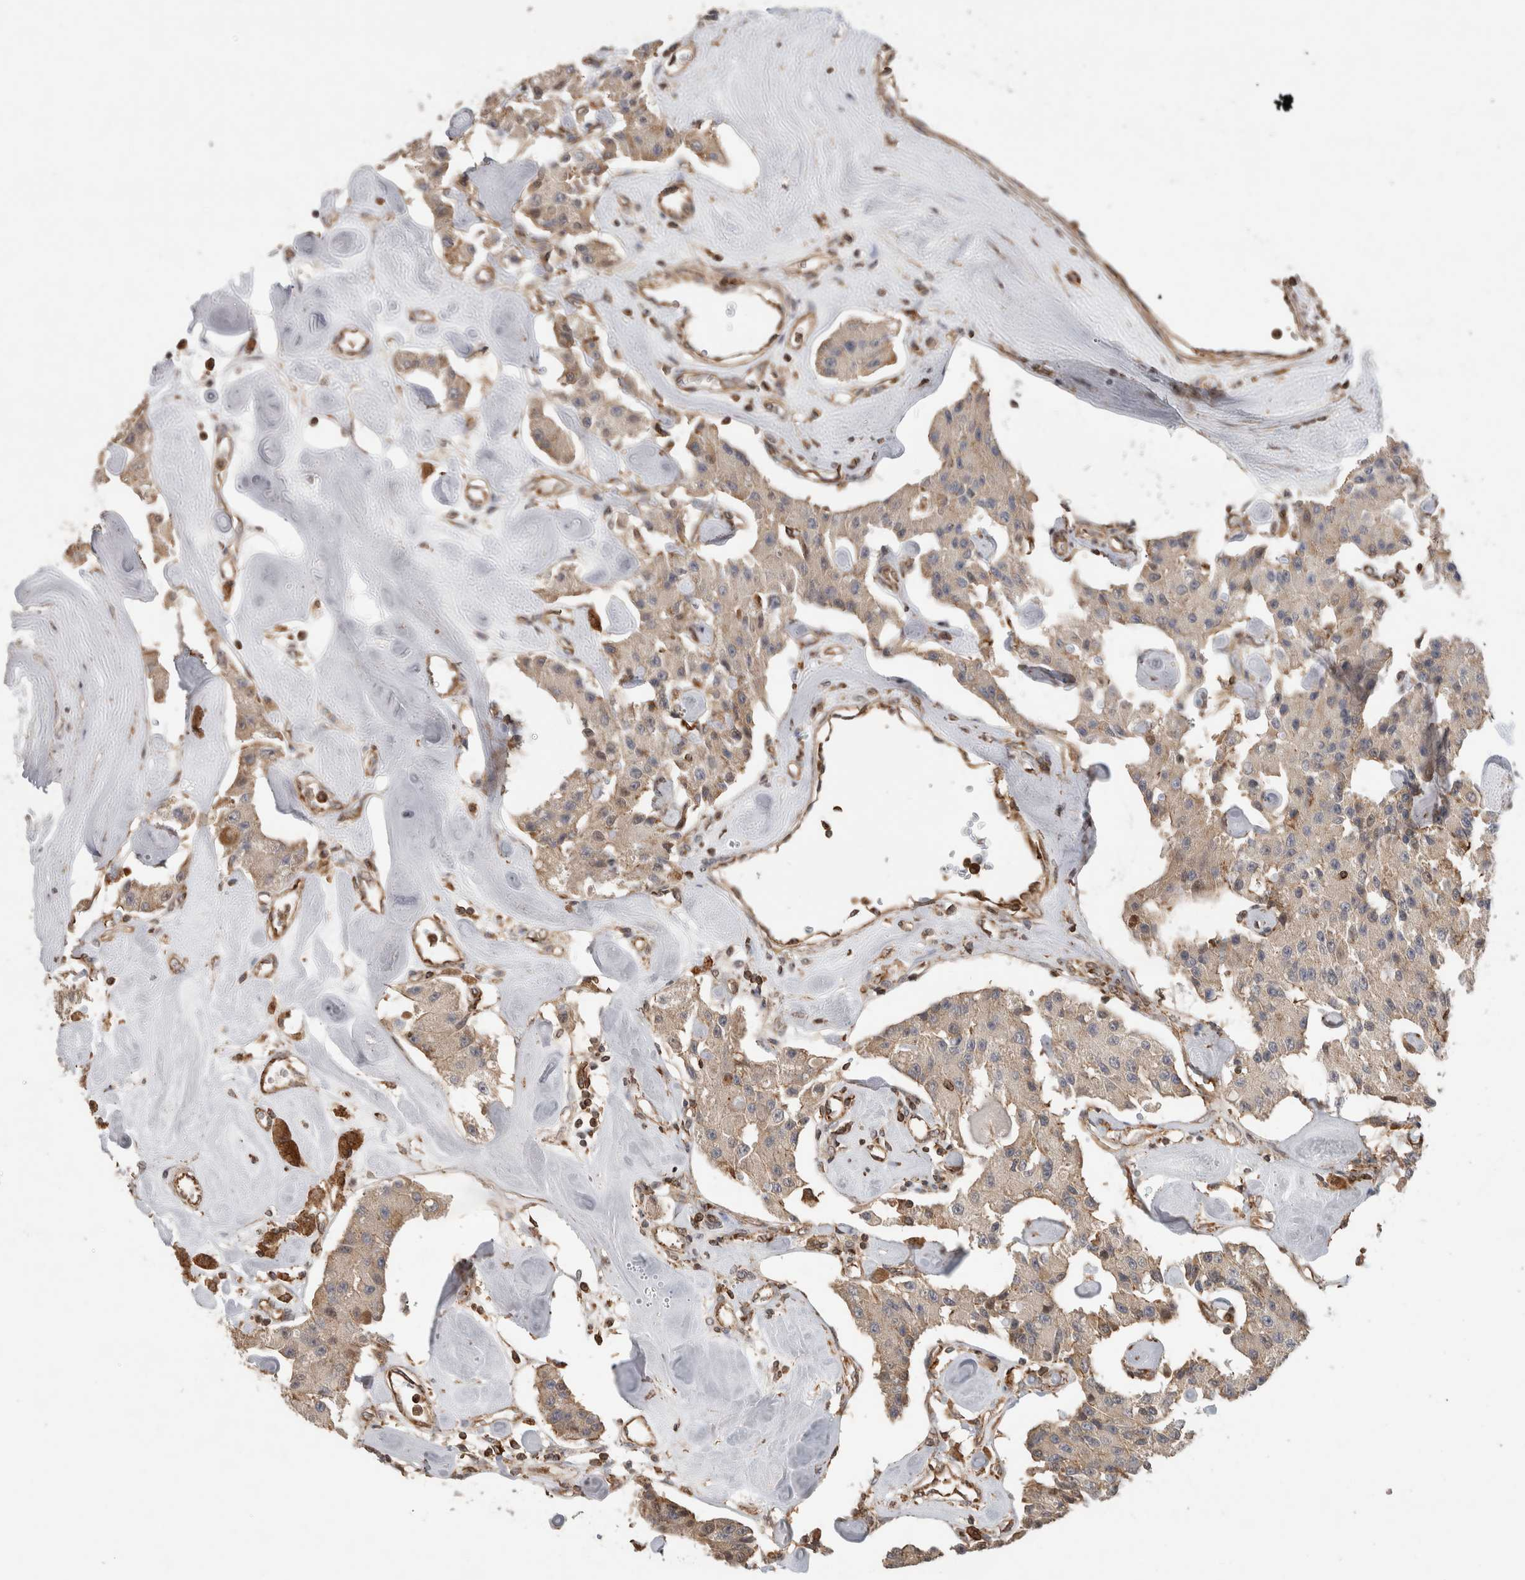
{"staining": {"intensity": "weak", "quantity": ">75%", "location": "cytoplasmic/membranous"}, "tissue": "carcinoid", "cell_type": "Tumor cells", "image_type": "cancer", "snomed": [{"axis": "morphology", "description": "Carcinoid, malignant, NOS"}, {"axis": "topography", "description": "Pancreas"}], "caption": "Immunohistochemistry histopathology image of neoplastic tissue: carcinoid (malignant) stained using immunohistochemistry demonstrates low levels of weak protein expression localized specifically in the cytoplasmic/membranous of tumor cells, appearing as a cytoplasmic/membranous brown color.", "gene": "IMMP2L", "patient": {"sex": "male", "age": 41}}